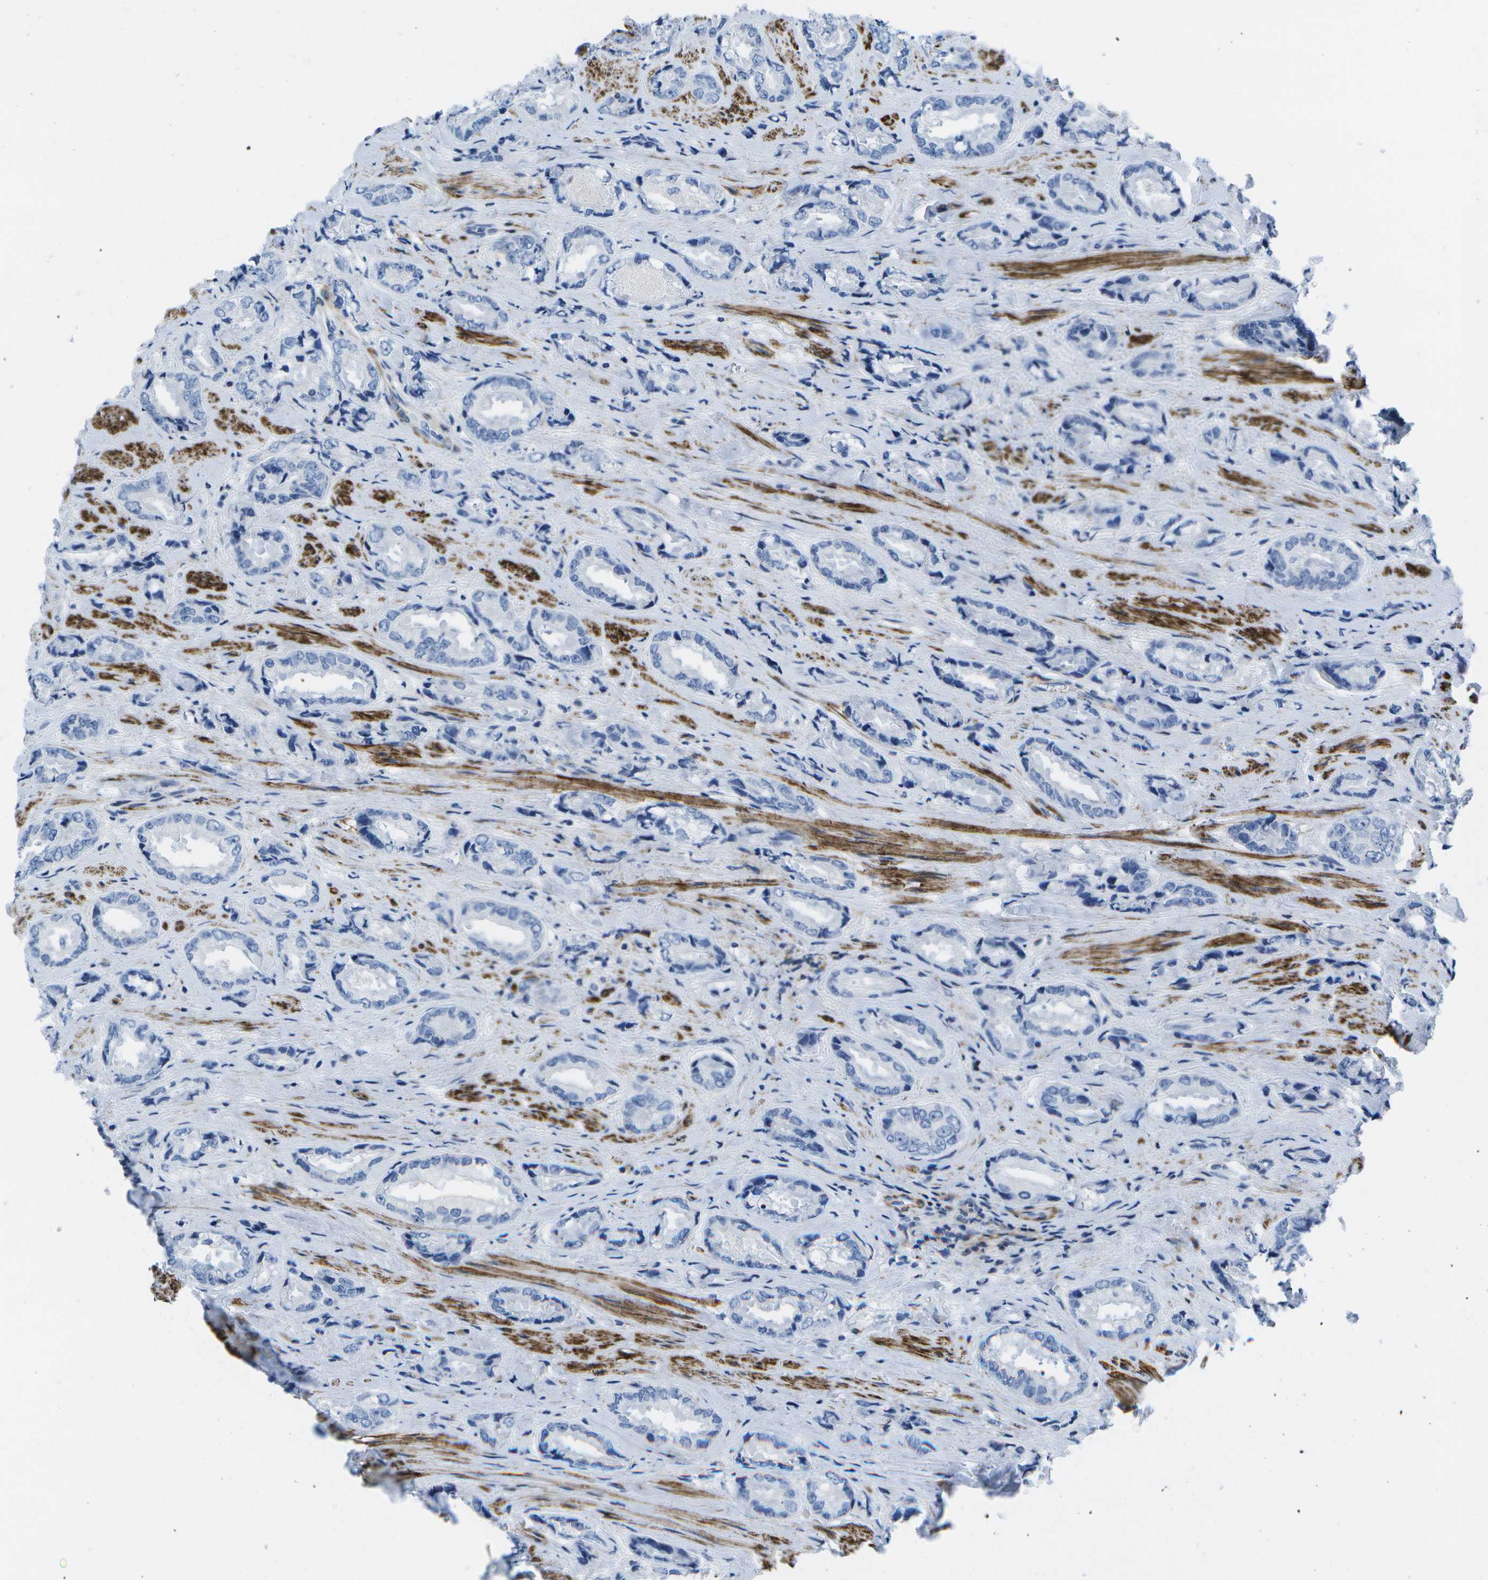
{"staining": {"intensity": "negative", "quantity": "none", "location": "none"}, "tissue": "prostate cancer", "cell_type": "Tumor cells", "image_type": "cancer", "snomed": [{"axis": "morphology", "description": "Adenocarcinoma, High grade"}, {"axis": "topography", "description": "Prostate"}], "caption": "This is an immunohistochemistry (IHC) image of prostate high-grade adenocarcinoma. There is no expression in tumor cells.", "gene": "ADGRG6", "patient": {"sex": "male", "age": 61}}